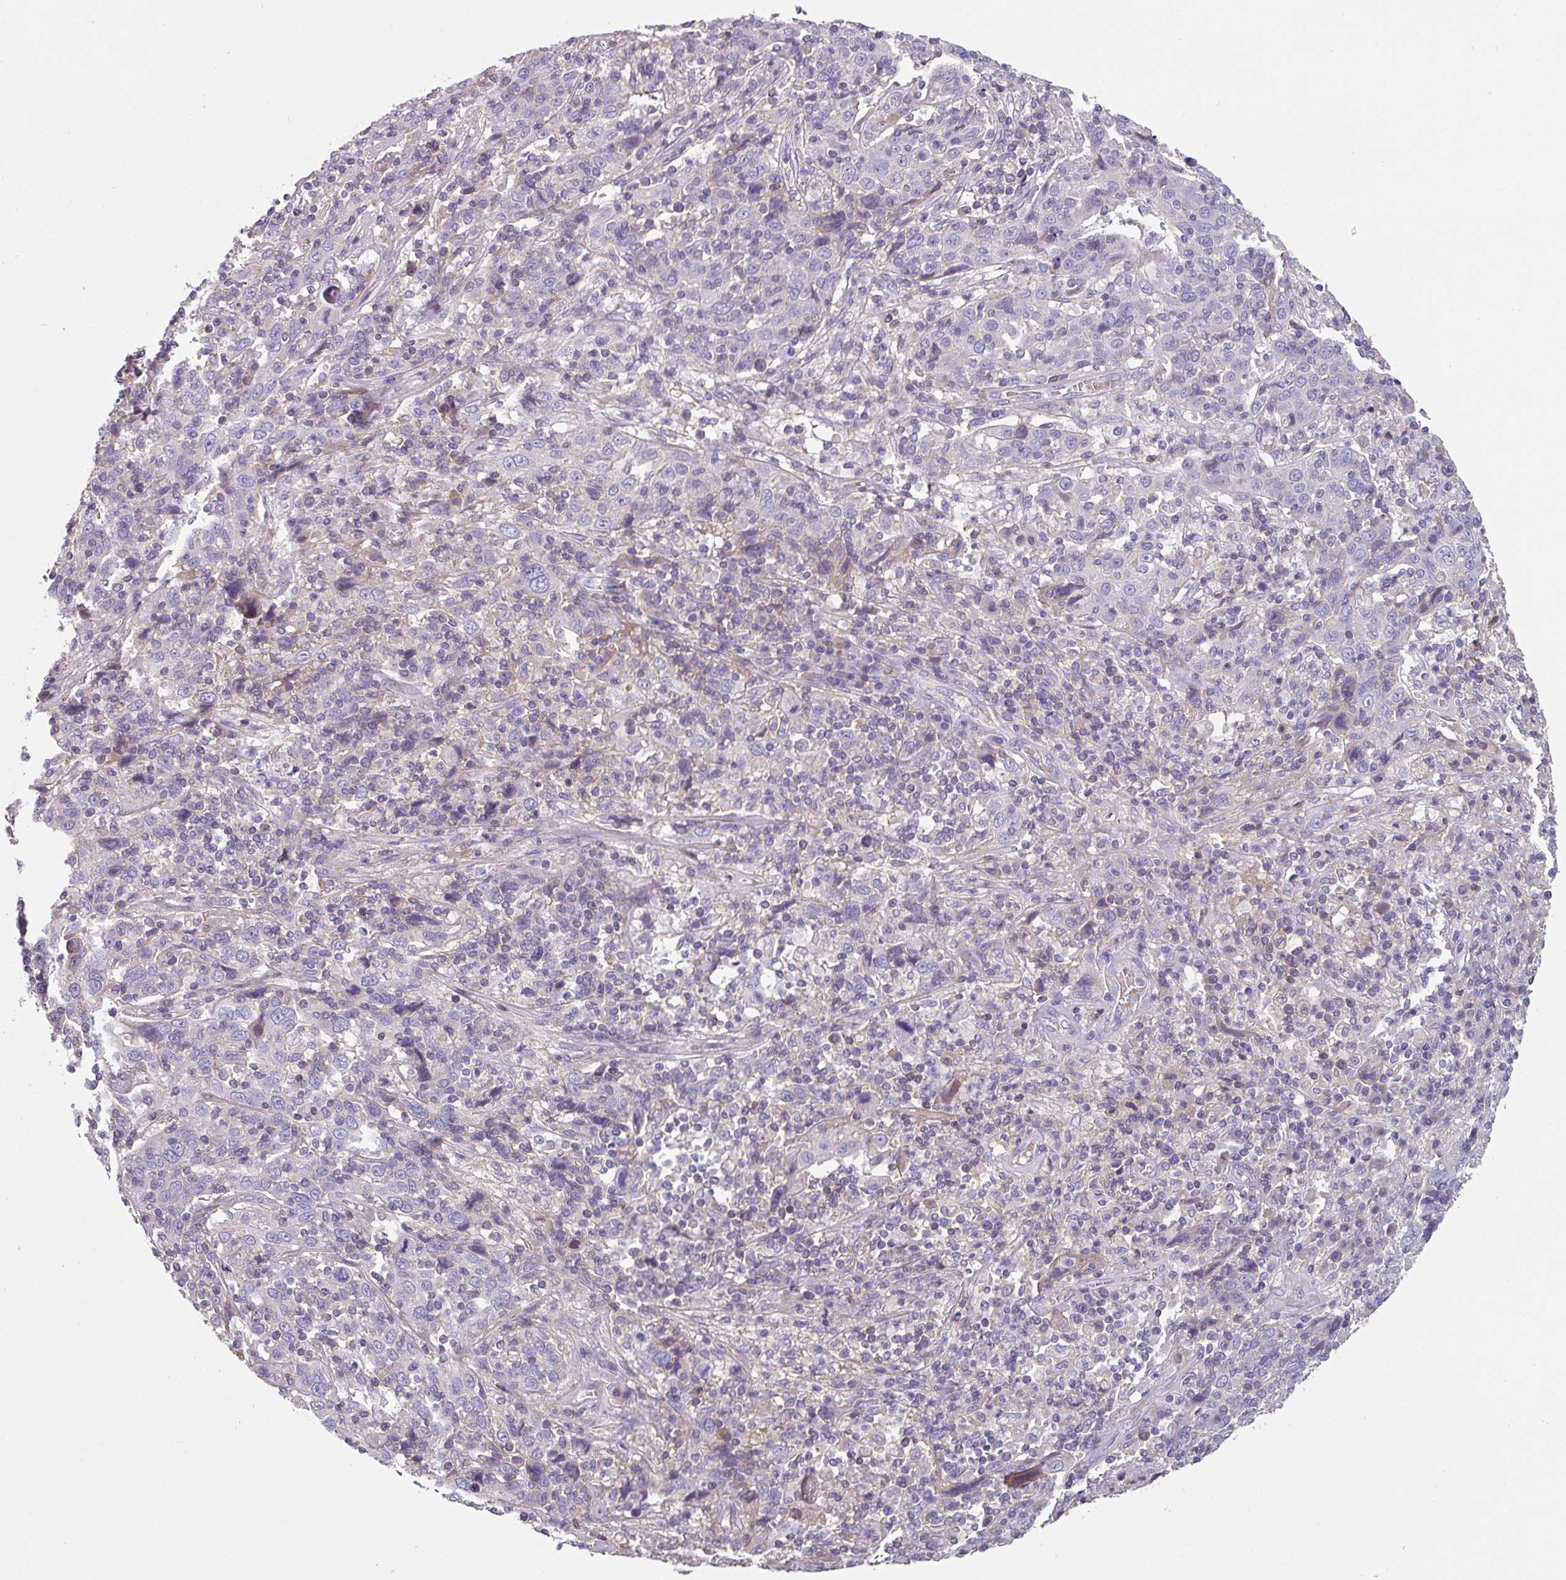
{"staining": {"intensity": "negative", "quantity": "none", "location": "none"}, "tissue": "cervical cancer", "cell_type": "Tumor cells", "image_type": "cancer", "snomed": [{"axis": "morphology", "description": "Squamous cell carcinoma, NOS"}, {"axis": "topography", "description": "Cervix"}], "caption": "Squamous cell carcinoma (cervical) stained for a protein using immunohistochemistry (IHC) displays no staining tumor cells.", "gene": "TMEM132A", "patient": {"sex": "female", "age": 46}}